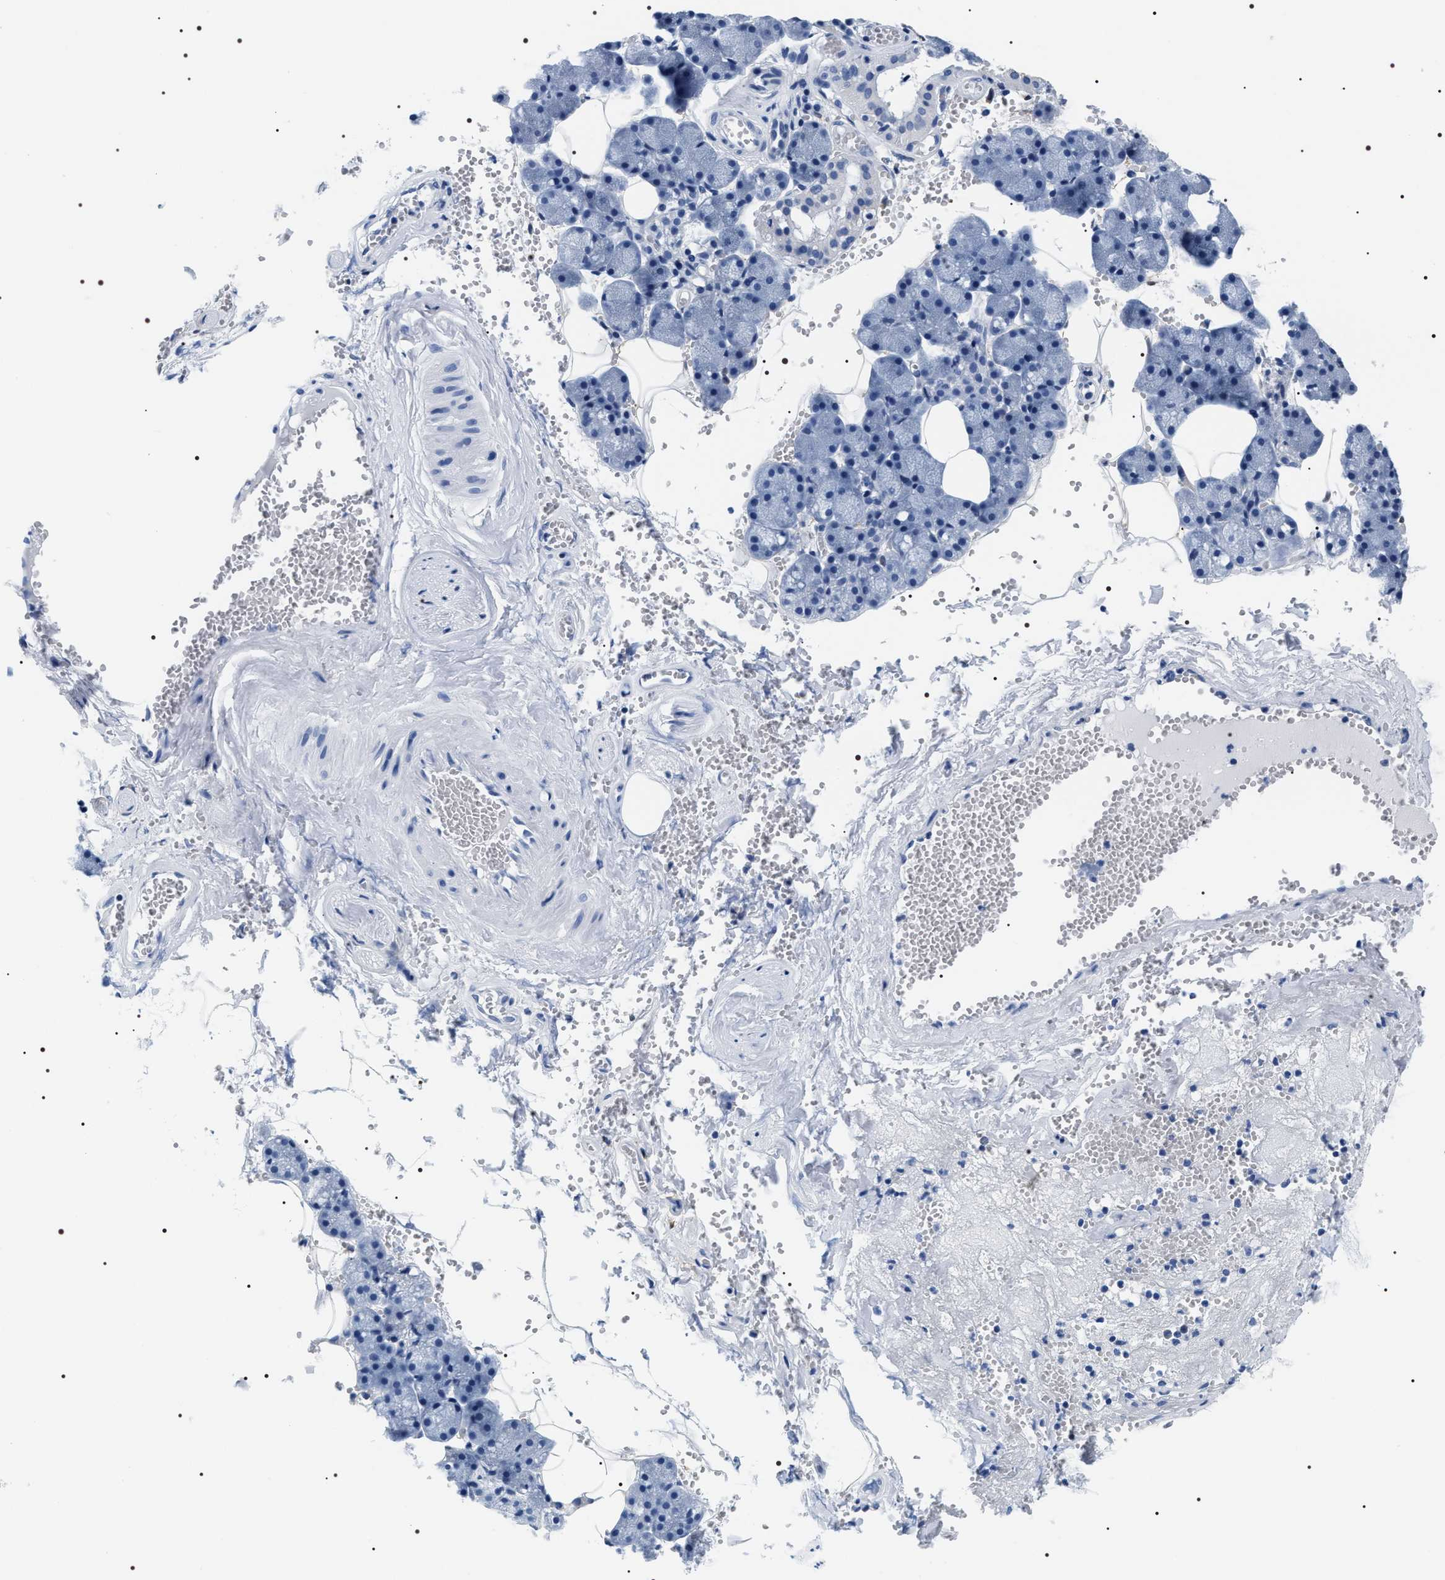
{"staining": {"intensity": "negative", "quantity": "none", "location": "none"}, "tissue": "salivary gland", "cell_type": "Glandular cells", "image_type": "normal", "snomed": [{"axis": "morphology", "description": "Normal tissue, NOS"}, {"axis": "topography", "description": "Salivary gland"}], "caption": "An immunohistochemistry (IHC) micrograph of normal salivary gland is shown. There is no staining in glandular cells of salivary gland. (DAB immunohistochemistry with hematoxylin counter stain).", "gene": "ADH4", "patient": {"sex": "male", "age": 62}}